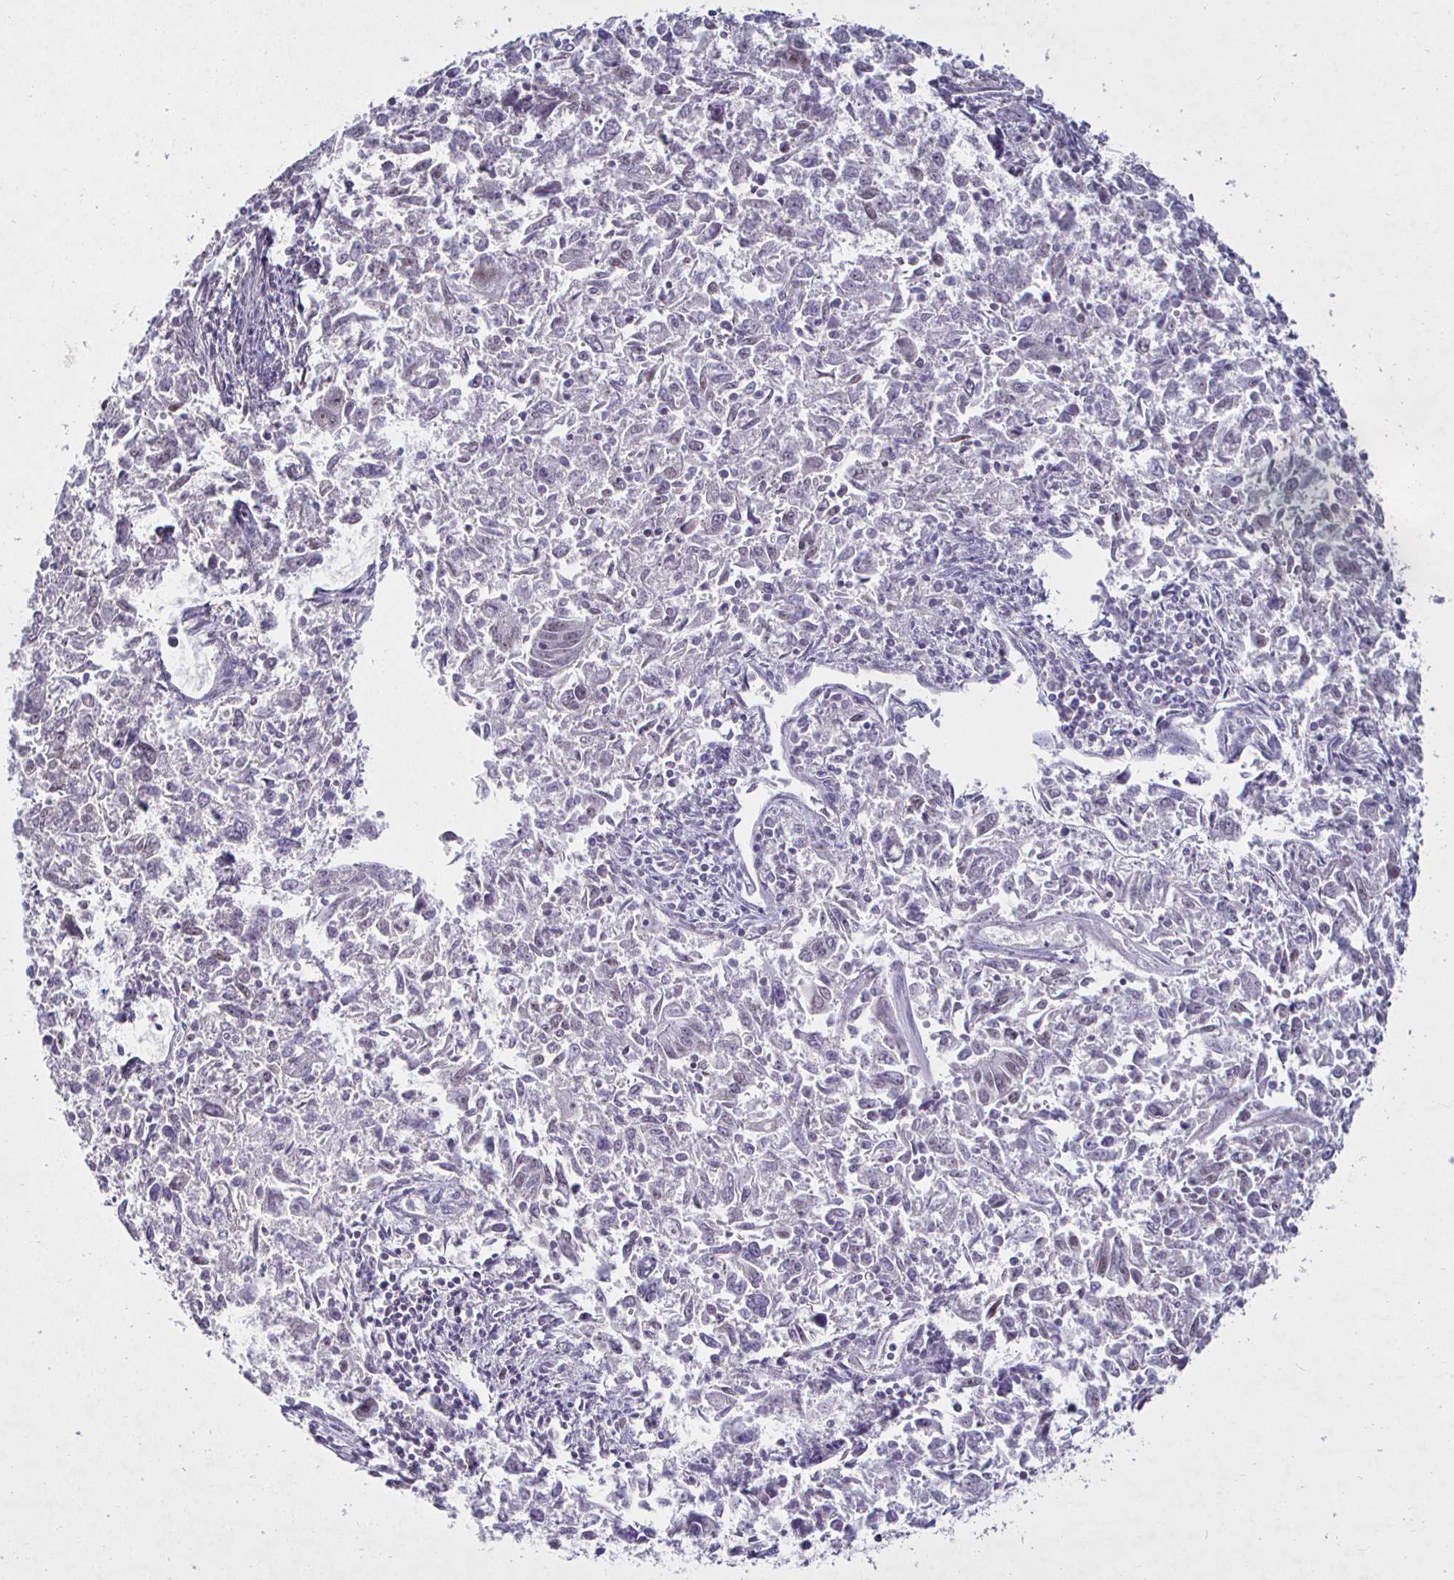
{"staining": {"intensity": "weak", "quantity": "25%-75%", "location": "nuclear"}, "tissue": "endometrial cancer", "cell_type": "Tumor cells", "image_type": "cancer", "snomed": [{"axis": "morphology", "description": "Adenocarcinoma, NOS"}, {"axis": "topography", "description": "Endometrium"}], "caption": "Protein positivity by immunohistochemistry (IHC) reveals weak nuclear positivity in about 25%-75% of tumor cells in adenocarcinoma (endometrial).", "gene": "MLH1", "patient": {"sex": "female", "age": 42}}